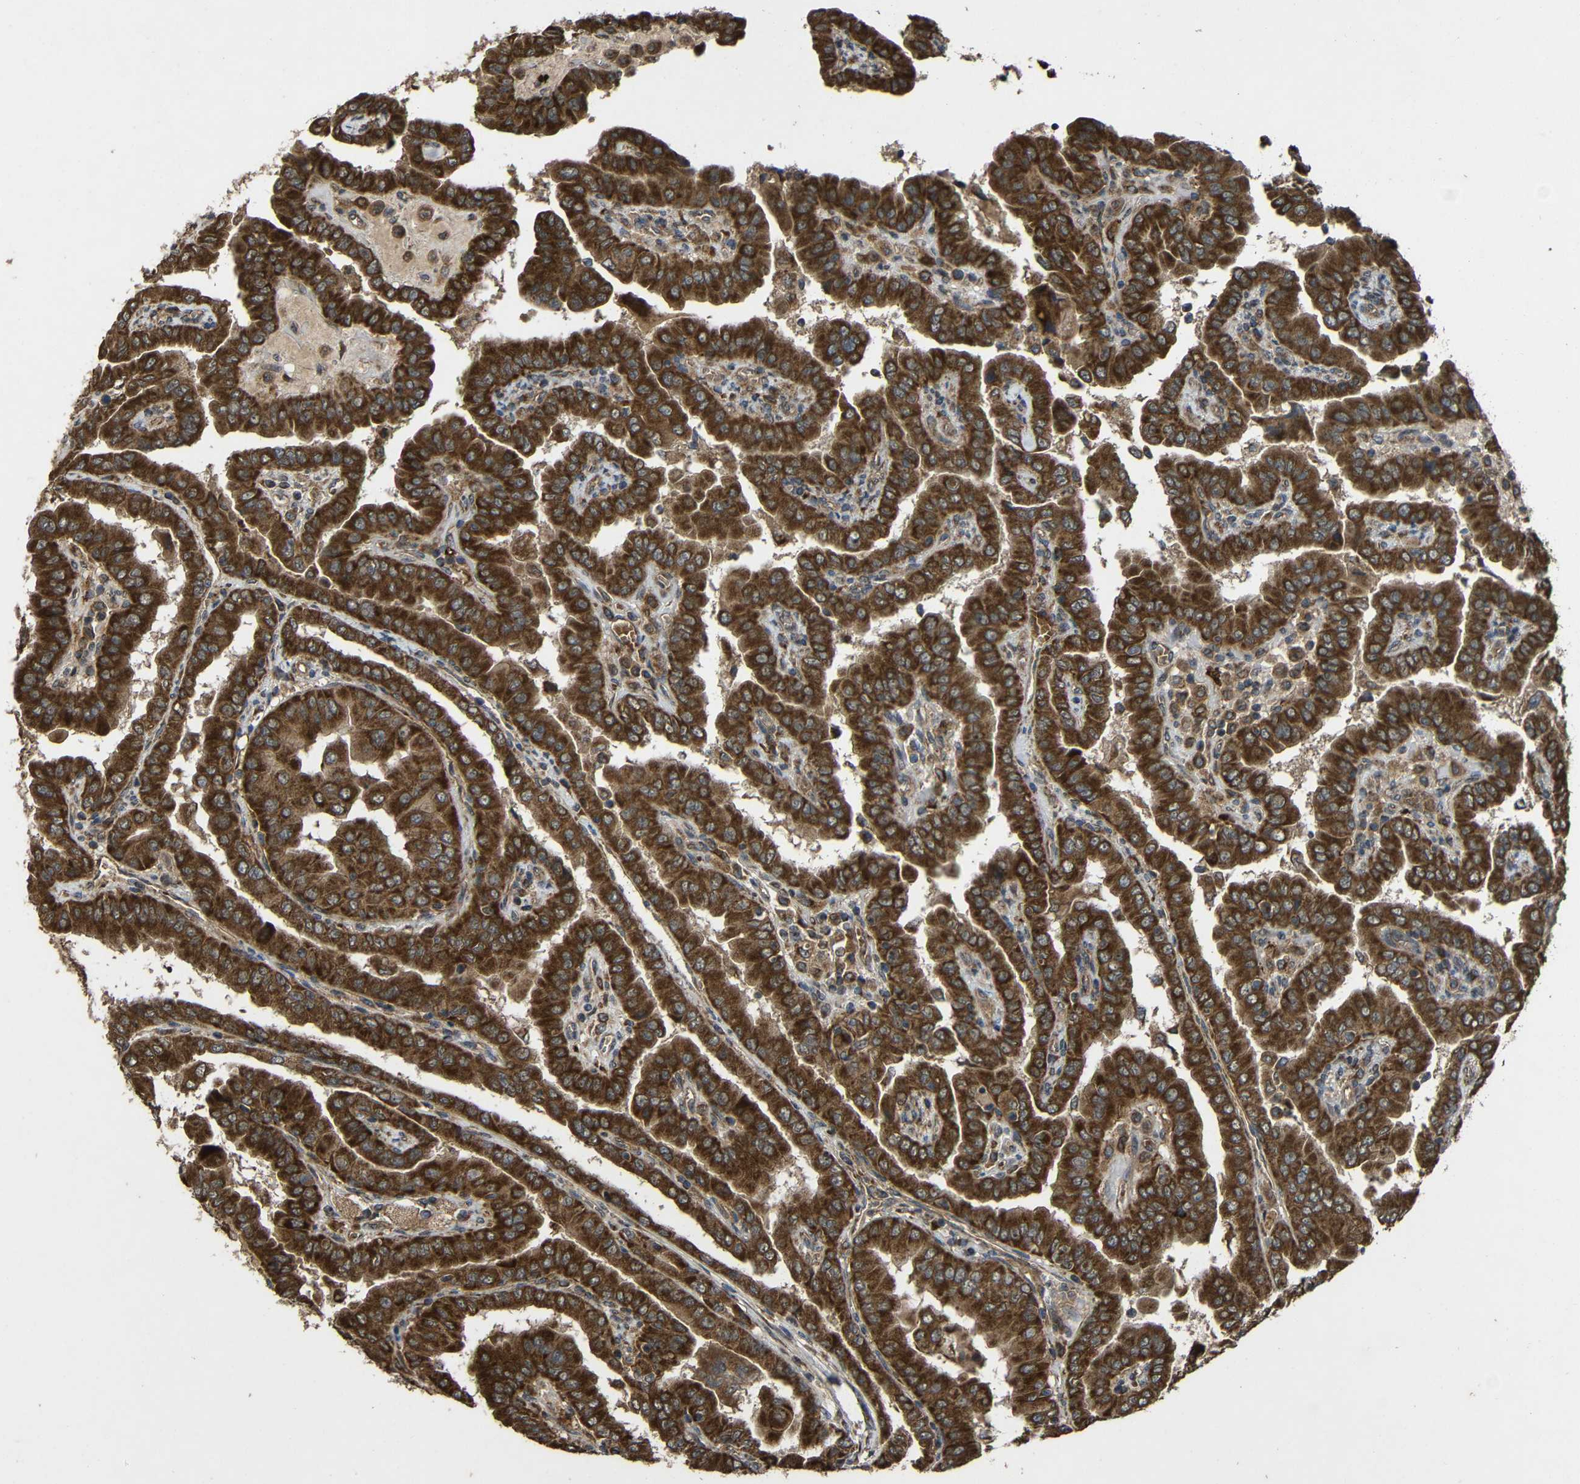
{"staining": {"intensity": "strong", "quantity": ">75%", "location": "cytoplasmic/membranous"}, "tissue": "thyroid cancer", "cell_type": "Tumor cells", "image_type": "cancer", "snomed": [{"axis": "morphology", "description": "Papillary adenocarcinoma, NOS"}, {"axis": "topography", "description": "Thyroid gland"}], "caption": "An IHC histopathology image of neoplastic tissue is shown. Protein staining in brown labels strong cytoplasmic/membranous positivity in thyroid cancer within tumor cells. The staining is performed using DAB brown chromogen to label protein expression. The nuclei are counter-stained blue using hematoxylin.", "gene": "C1GALT1", "patient": {"sex": "male", "age": 33}}